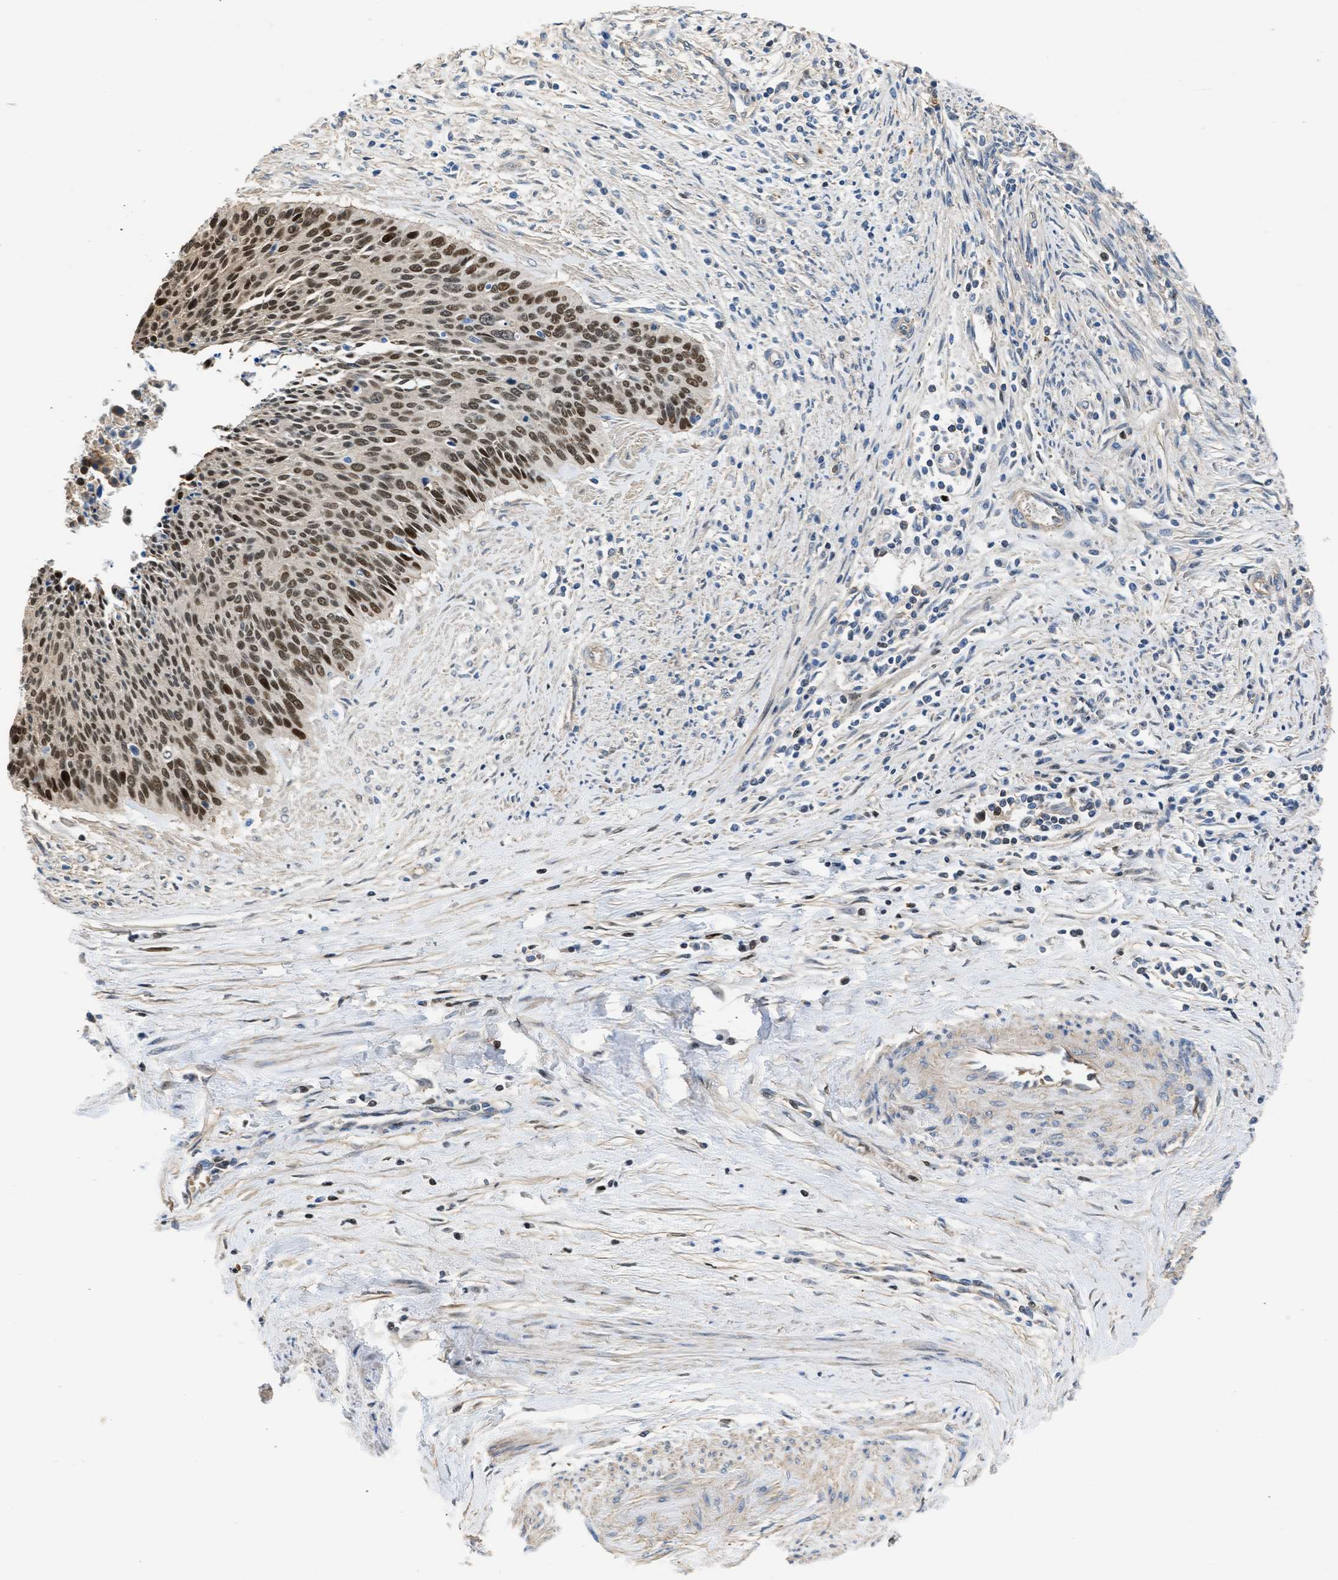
{"staining": {"intensity": "strong", "quantity": ">75%", "location": "cytoplasmic/membranous,nuclear"}, "tissue": "cervical cancer", "cell_type": "Tumor cells", "image_type": "cancer", "snomed": [{"axis": "morphology", "description": "Squamous cell carcinoma, NOS"}, {"axis": "topography", "description": "Cervix"}], "caption": "Immunohistochemistry (IHC) (DAB) staining of cervical squamous cell carcinoma reveals strong cytoplasmic/membranous and nuclear protein positivity in approximately >75% of tumor cells.", "gene": "MAS1L", "patient": {"sex": "female", "age": 55}}